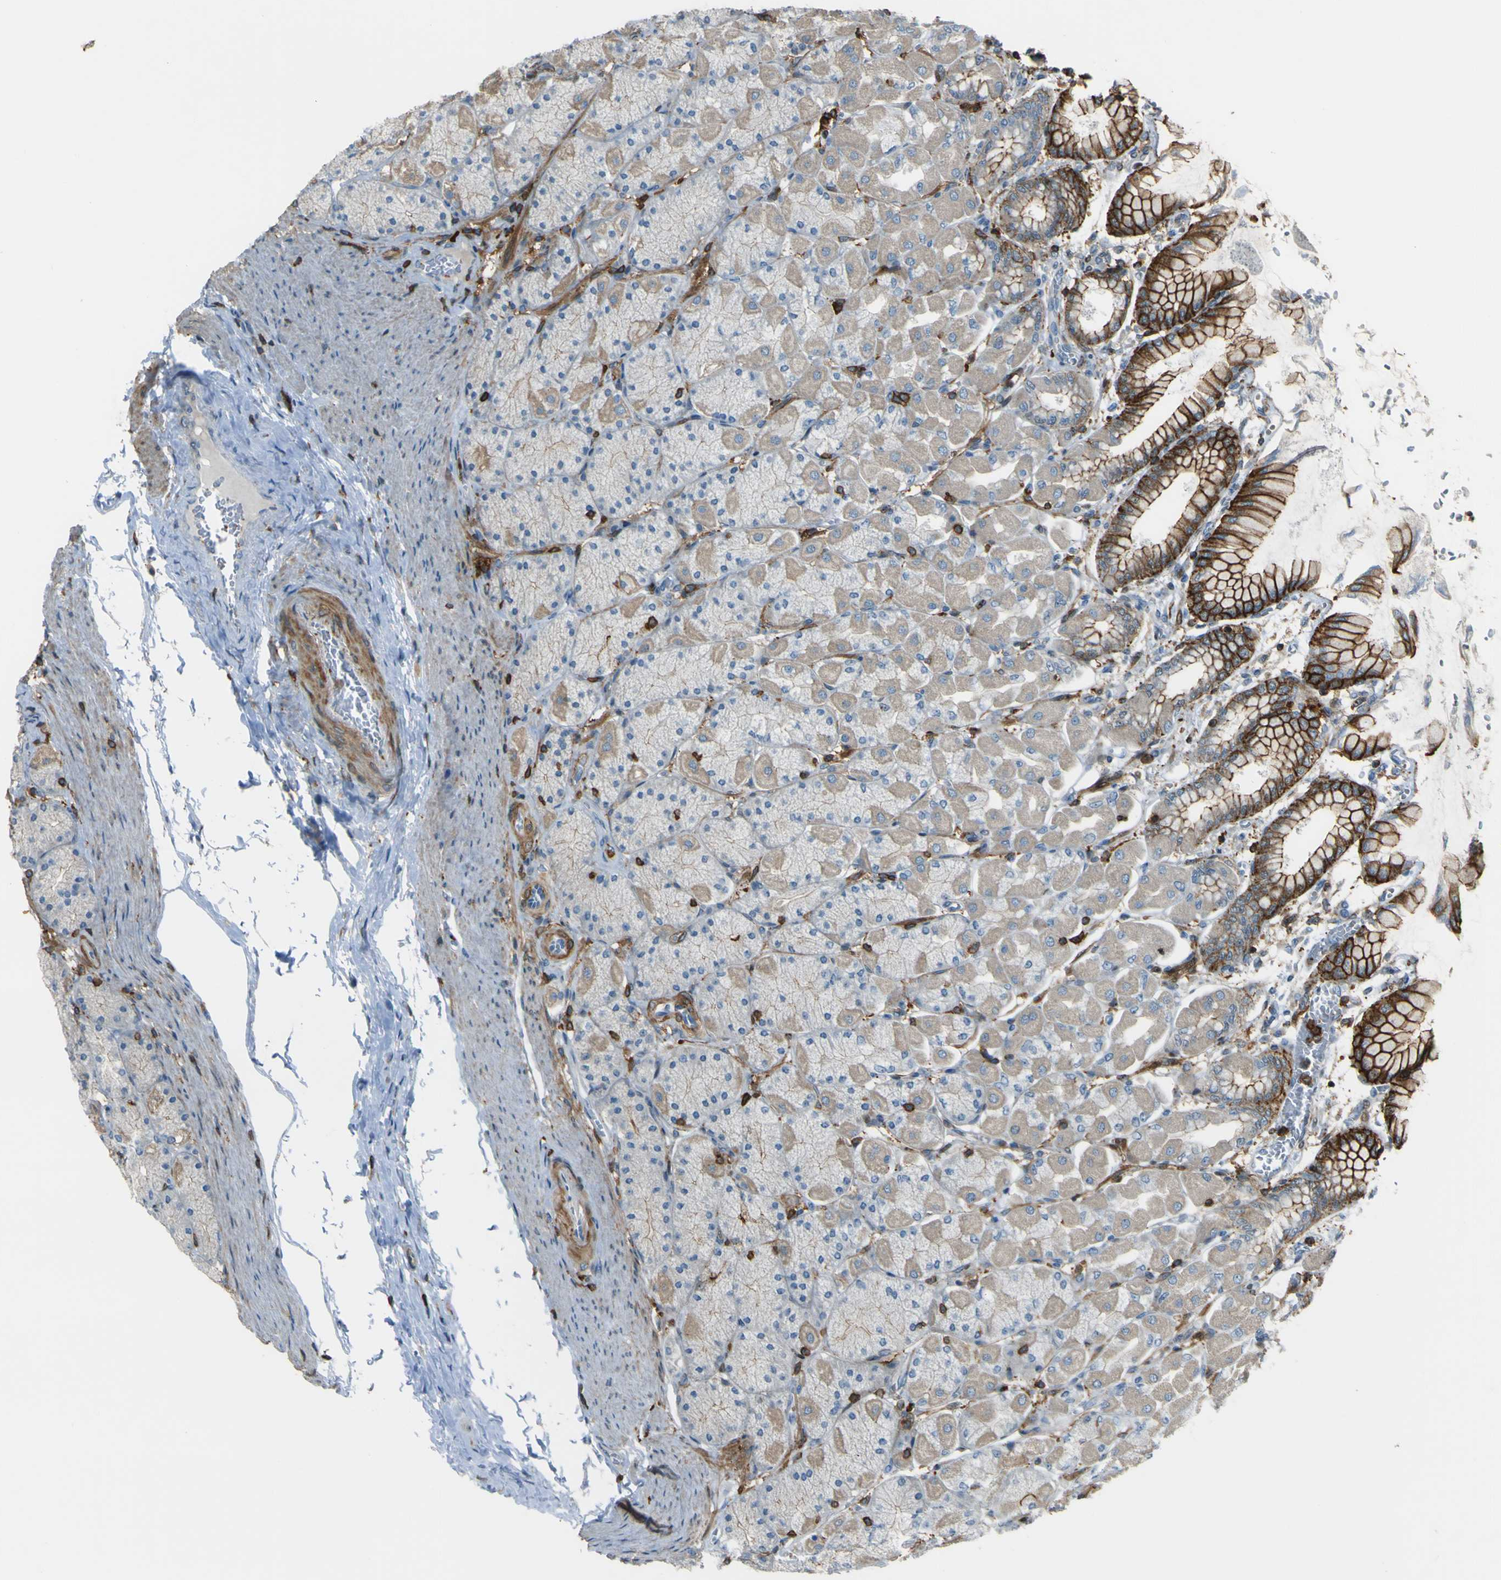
{"staining": {"intensity": "strong", "quantity": "25%-75%", "location": "cytoplasmic/membranous"}, "tissue": "stomach", "cell_type": "Glandular cells", "image_type": "normal", "snomed": [{"axis": "morphology", "description": "Normal tissue, NOS"}, {"axis": "topography", "description": "Stomach, upper"}], "caption": "This is a photomicrograph of immunohistochemistry (IHC) staining of benign stomach, which shows strong staining in the cytoplasmic/membranous of glandular cells.", "gene": "PCDHB5", "patient": {"sex": "female", "age": 56}}